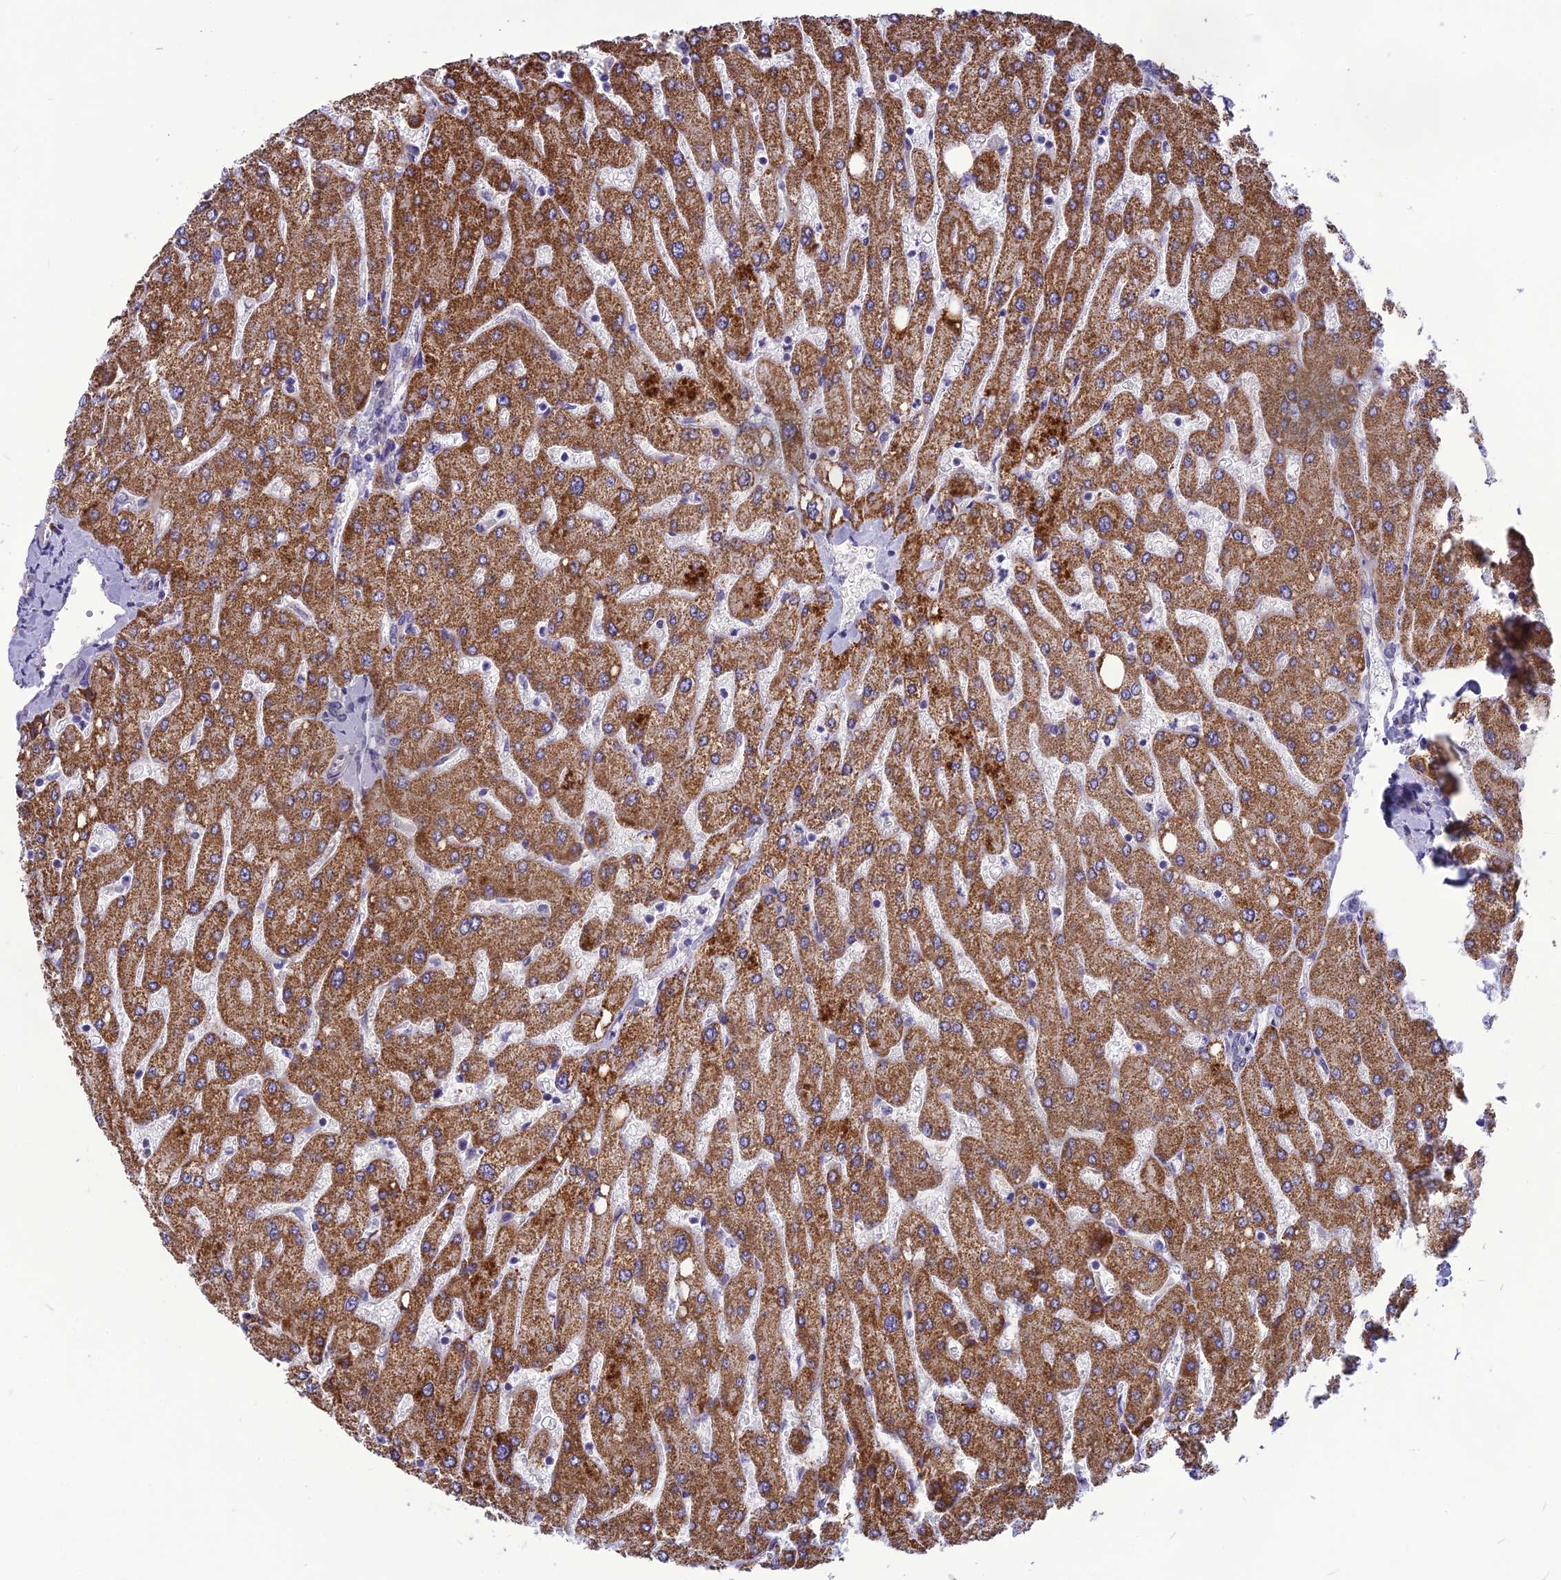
{"staining": {"intensity": "negative", "quantity": "none", "location": "none"}, "tissue": "liver", "cell_type": "Cholangiocytes", "image_type": "normal", "snomed": [{"axis": "morphology", "description": "Normal tissue, NOS"}, {"axis": "topography", "description": "Liver"}], "caption": "Histopathology image shows no significant protein expression in cholangiocytes of unremarkable liver. Nuclei are stained in blue.", "gene": "PSMF1", "patient": {"sex": "male", "age": 55}}